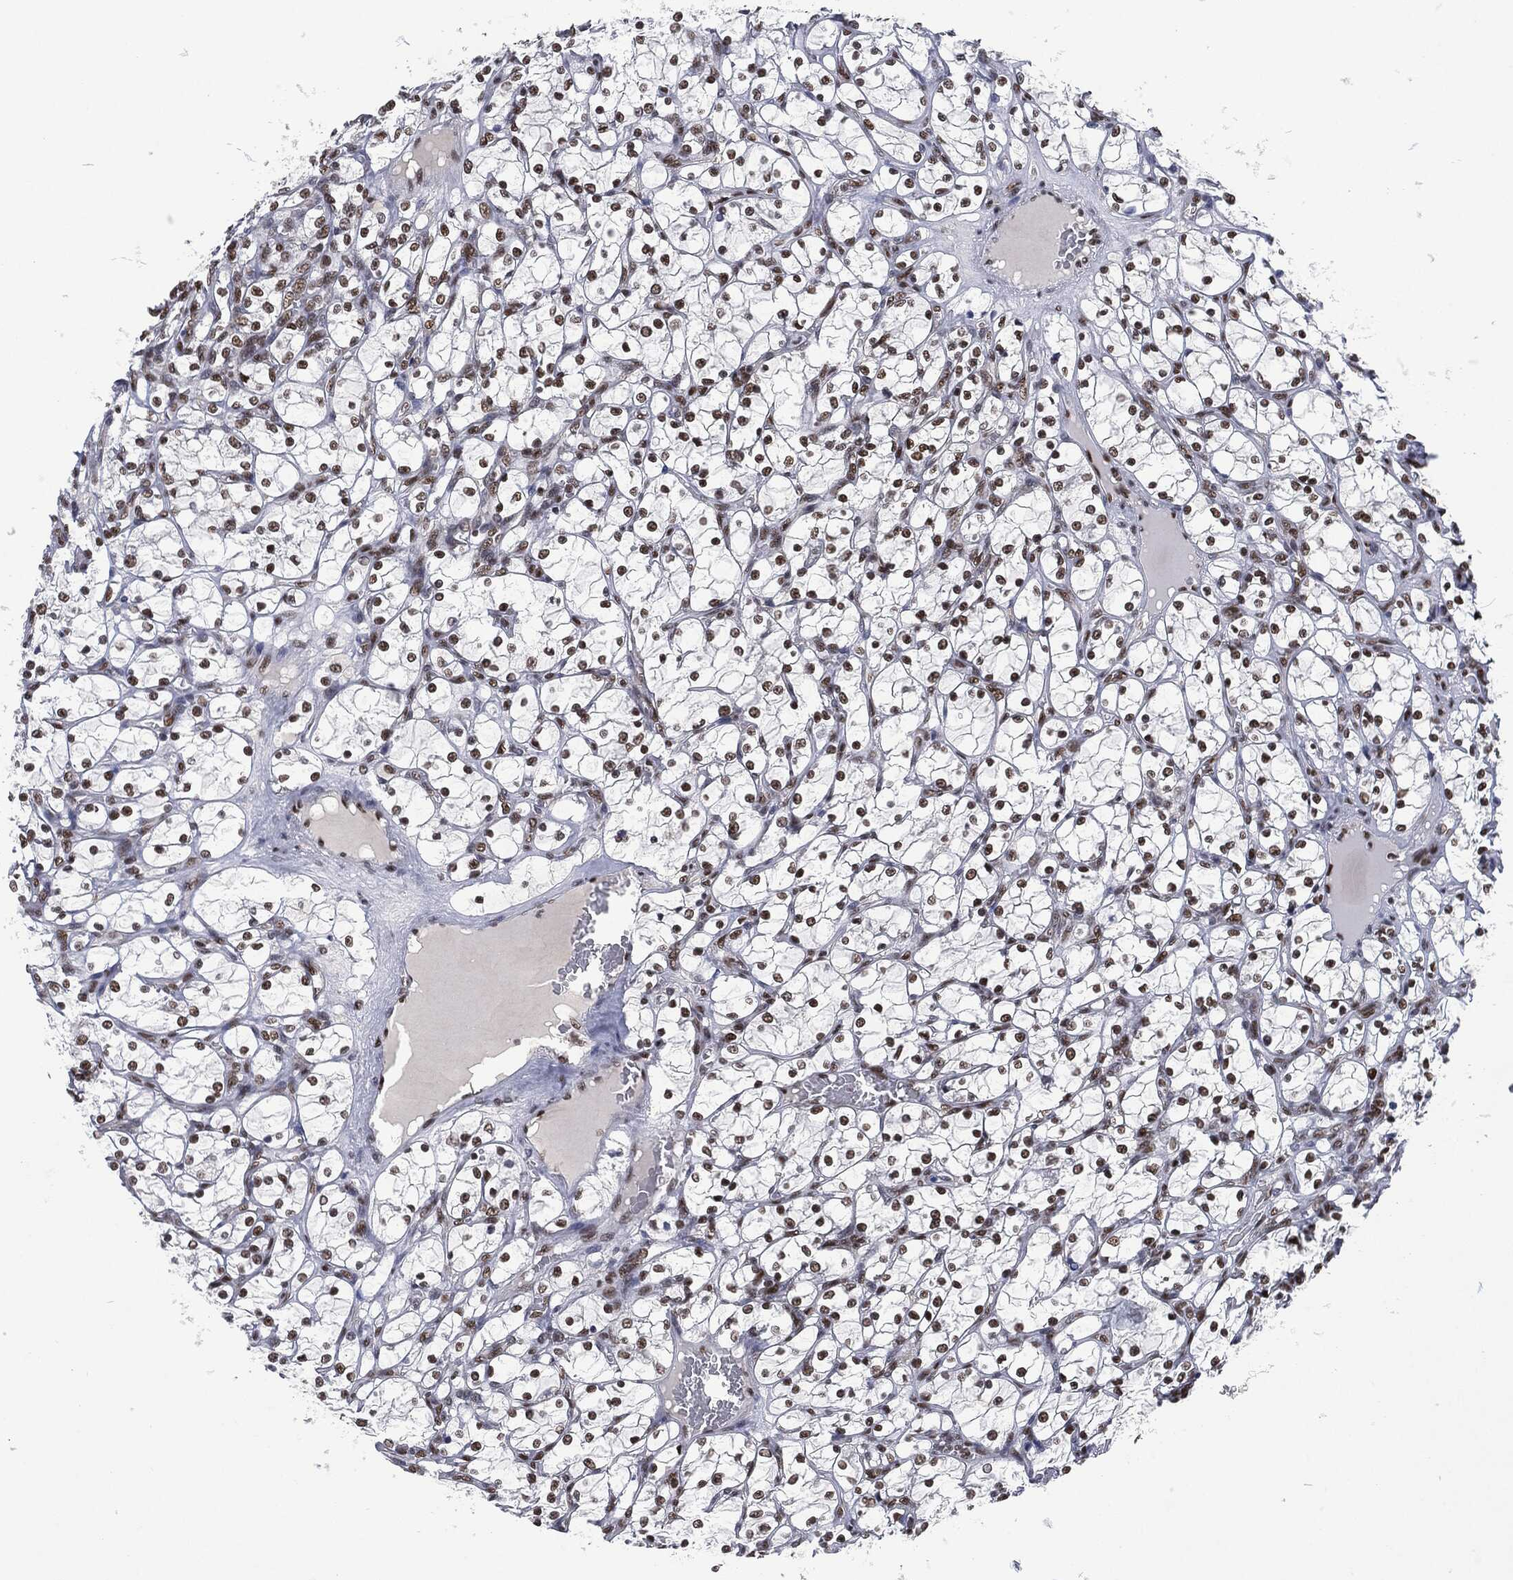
{"staining": {"intensity": "strong", "quantity": ">75%", "location": "nuclear"}, "tissue": "renal cancer", "cell_type": "Tumor cells", "image_type": "cancer", "snomed": [{"axis": "morphology", "description": "Adenocarcinoma, NOS"}, {"axis": "topography", "description": "Kidney"}], "caption": "The histopathology image displays immunohistochemical staining of renal adenocarcinoma. There is strong nuclear staining is identified in approximately >75% of tumor cells.", "gene": "DCPS", "patient": {"sex": "female", "age": 69}}